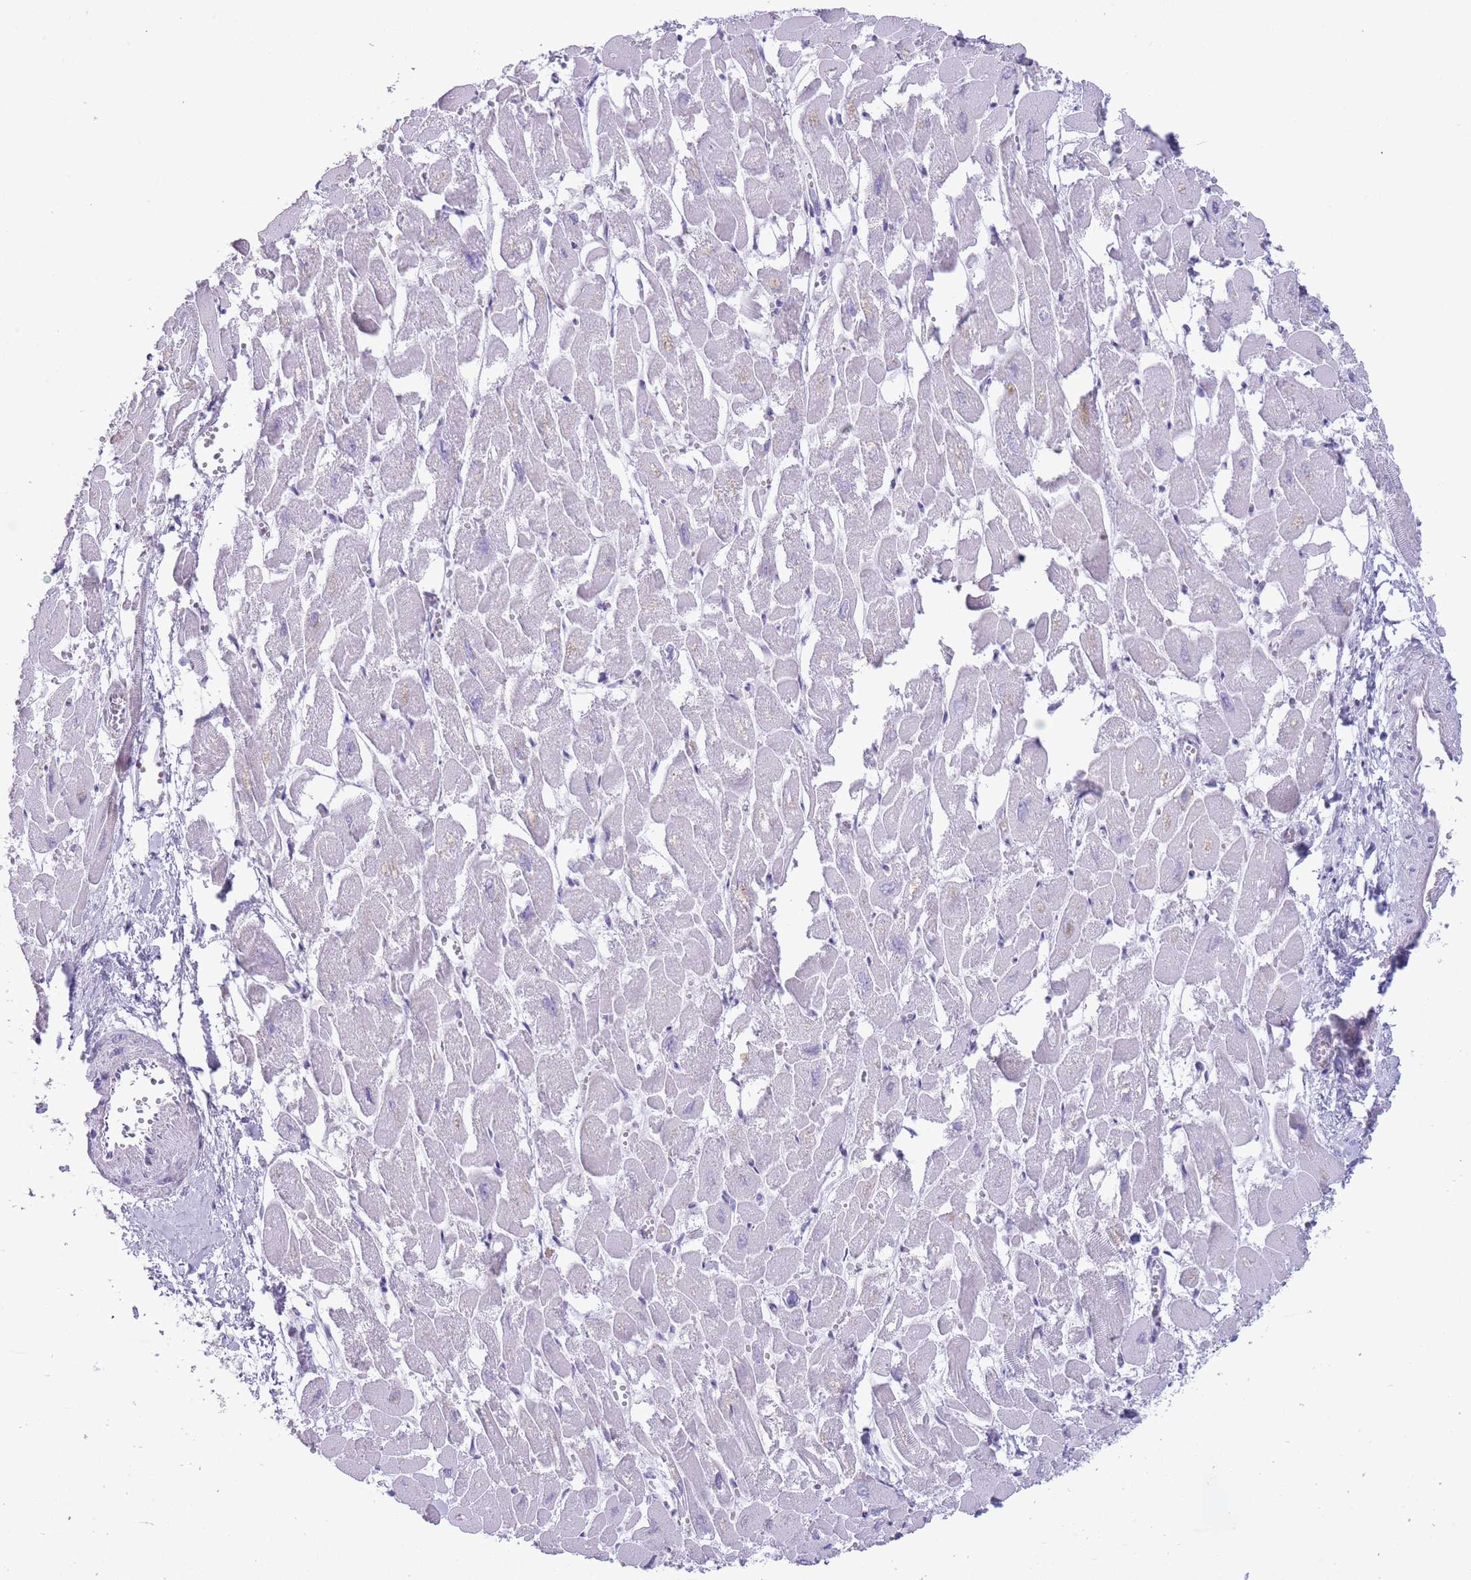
{"staining": {"intensity": "weak", "quantity": "<25%", "location": "cytoplasmic/membranous"}, "tissue": "heart muscle", "cell_type": "Cardiomyocytes", "image_type": "normal", "snomed": [{"axis": "morphology", "description": "Normal tissue, NOS"}, {"axis": "topography", "description": "Heart"}], "caption": "Histopathology image shows no protein staining in cardiomyocytes of normal heart muscle. Brightfield microscopy of immunohistochemistry stained with DAB (3,3'-diaminobenzidine) (brown) and hematoxylin (blue), captured at high magnification.", "gene": "B4GALT2", "patient": {"sex": "male", "age": 54}}